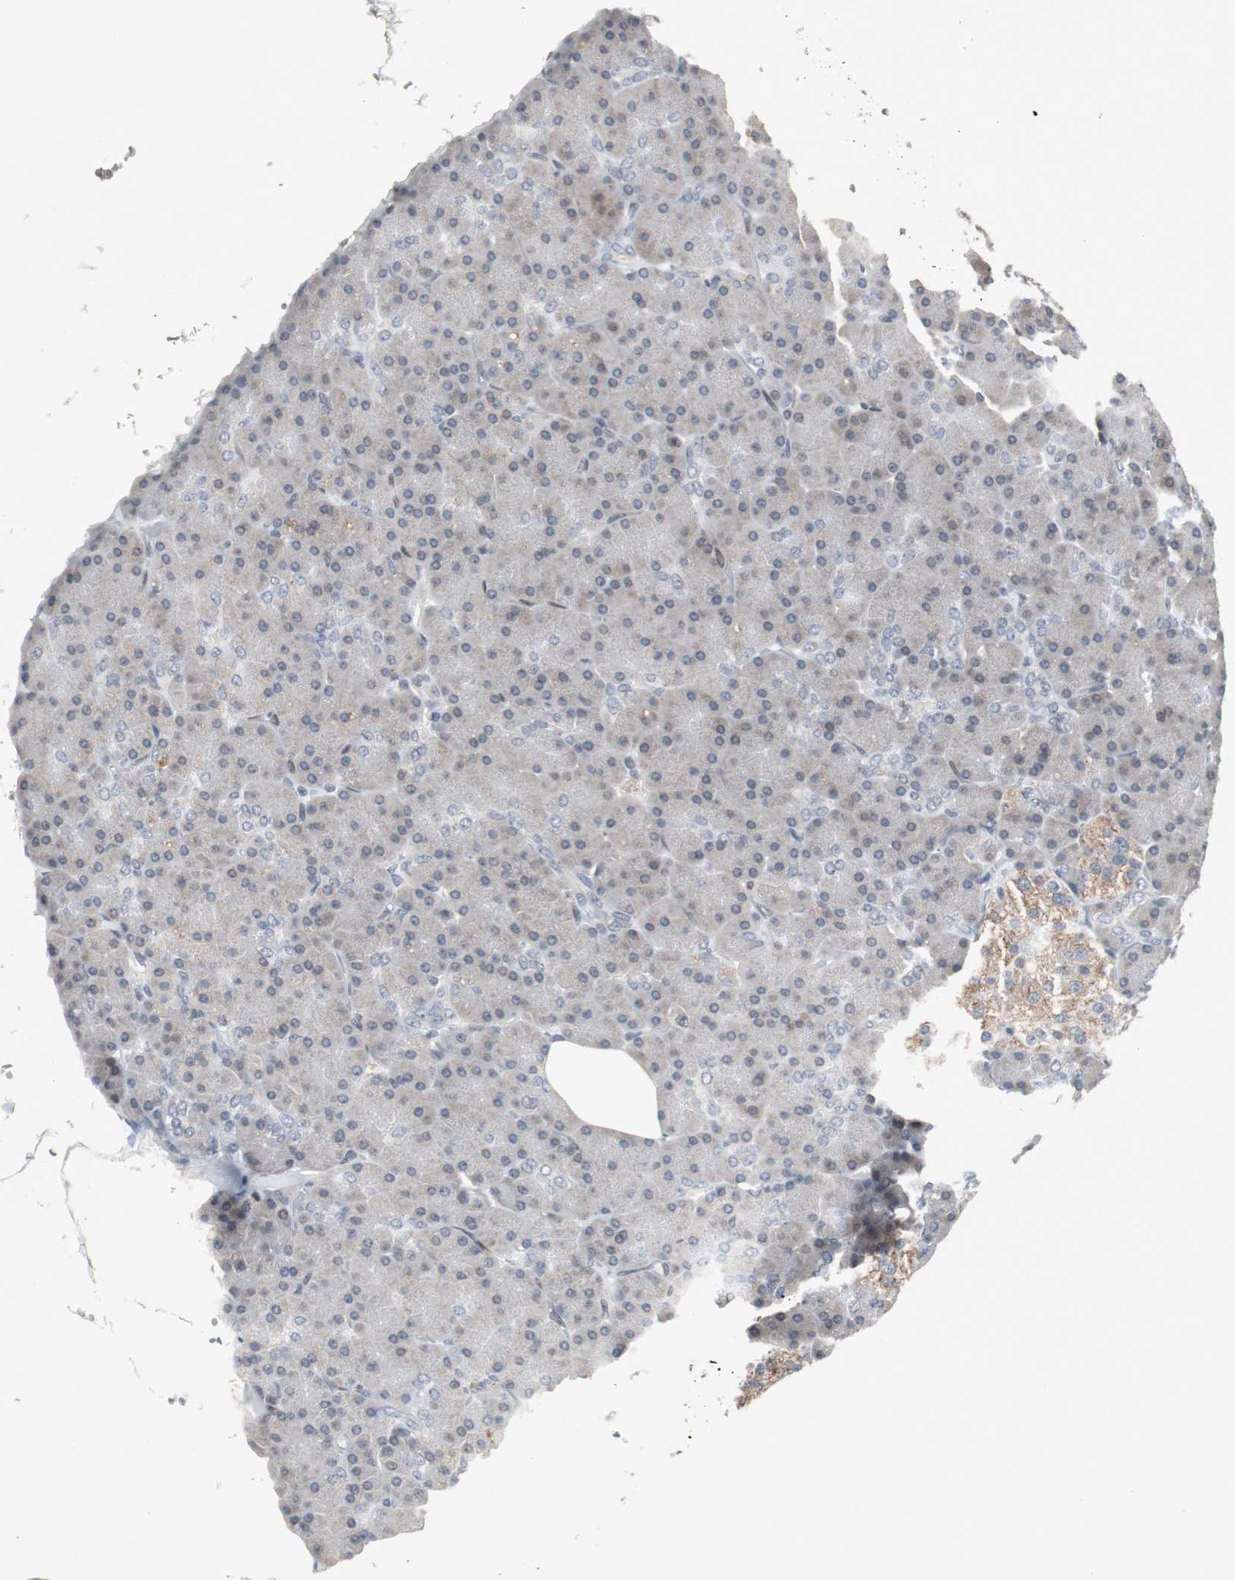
{"staining": {"intensity": "negative", "quantity": "none", "location": "none"}, "tissue": "pancreas", "cell_type": "Exocrine glandular cells", "image_type": "normal", "snomed": [{"axis": "morphology", "description": "Normal tissue, NOS"}, {"axis": "topography", "description": "Pancreas"}], "caption": "Exocrine glandular cells show no significant protein positivity in normal pancreas. (Stains: DAB (3,3'-diaminobenzidine) immunohistochemistry with hematoxylin counter stain, Microscopy: brightfield microscopy at high magnification).", "gene": "ZNF396", "patient": {"sex": "female", "age": 43}}